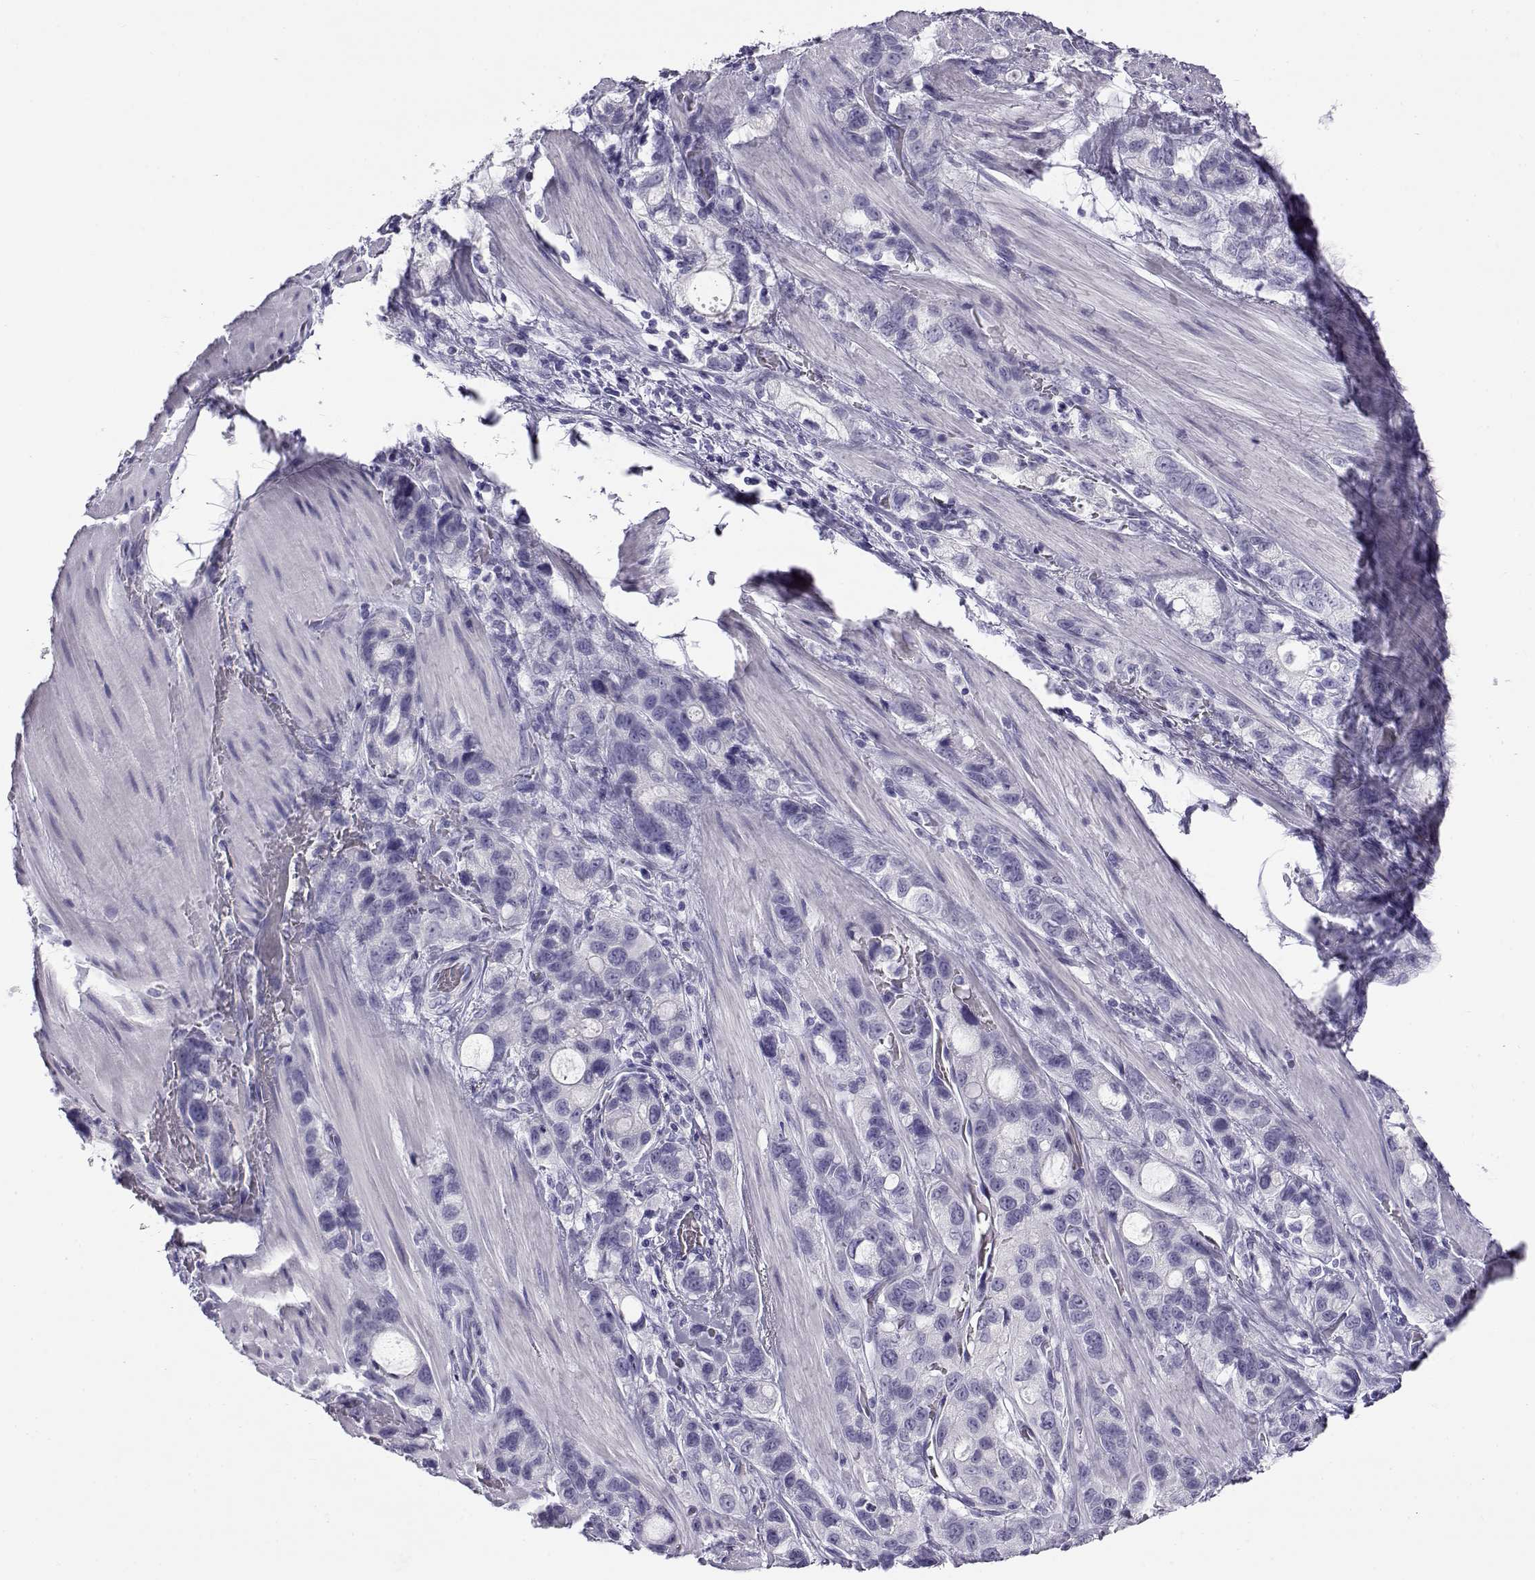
{"staining": {"intensity": "negative", "quantity": "none", "location": "none"}, "tissue": "stomach cancer", "cell_type": "Tumor cells", "image_type": "cancer", "snomed": [{"axis": "morphology", "description": "Adenocarcinoma, NOS"}, {"axis": "topography", "description": "Stomach"}], "caption": "Immunohistochemistry (IHC) of adenocarcinoma (stomach) reveals no expression in tumor cells.", "gene": "RHOXF2", "patient": {"sex": "male", "age": 63}}